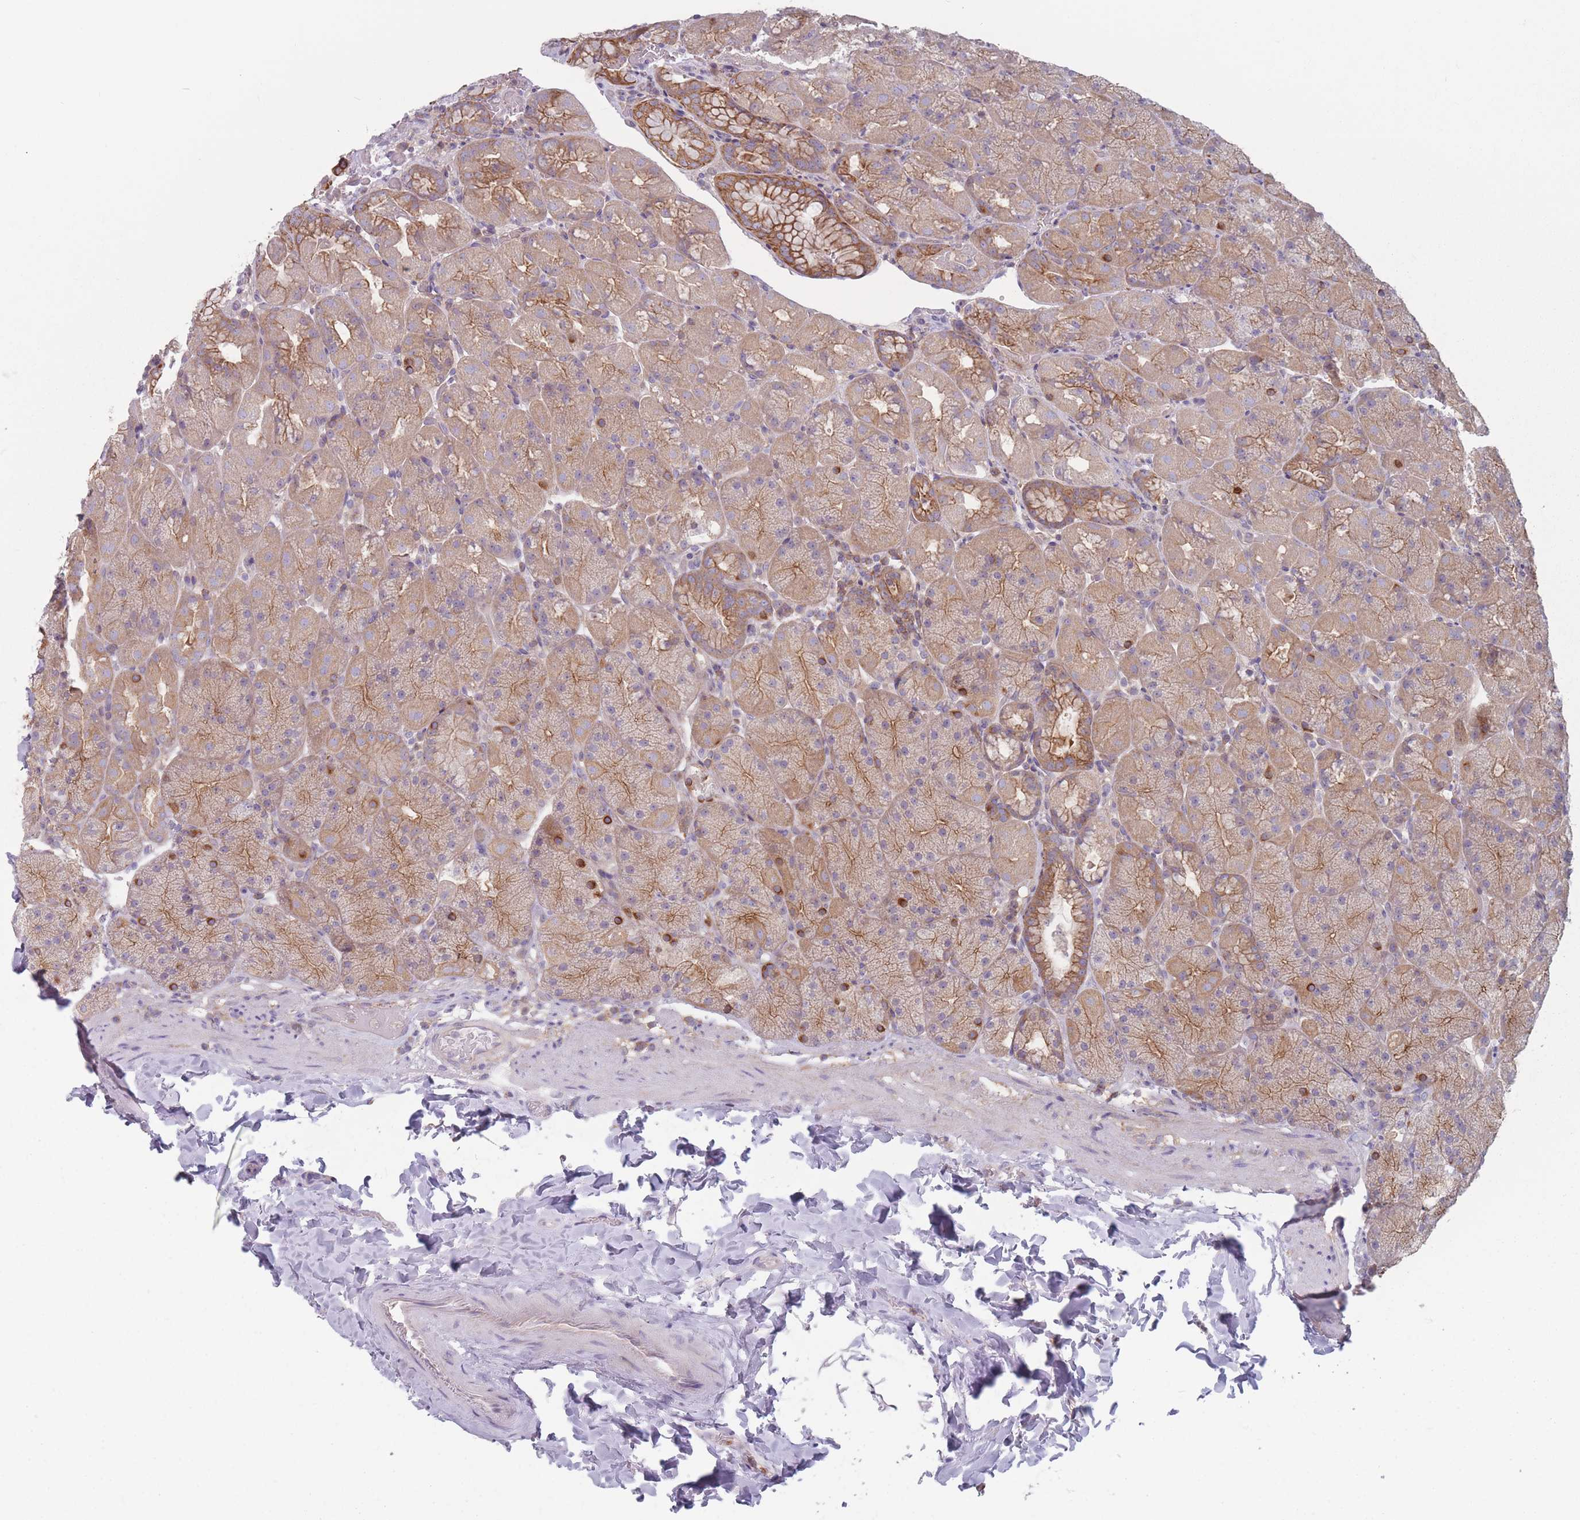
{"staining": {"intensity": "strong", "quantity": "25%-75%", "location": "cytoplasmic/membranous"}, "tissue": "stomach", "cell_type": "Glandular cells", "image_type": "normal", "snomed": [{"axis": "morphology", "description": "Normal tissue, NOS"}, {"axis": "topography", "description": "Stomach, upper"}, {"axis": "topography", "description": "Stomach, lower"}], "caption": "Immunohistochemical staining of normal stomach reveals strong cytoplasmic/membranous protein expression in about 25%-75% of glandular cells.", "gene": "HSBP1L1", "patient": {"sex": "male", "age": 67}}